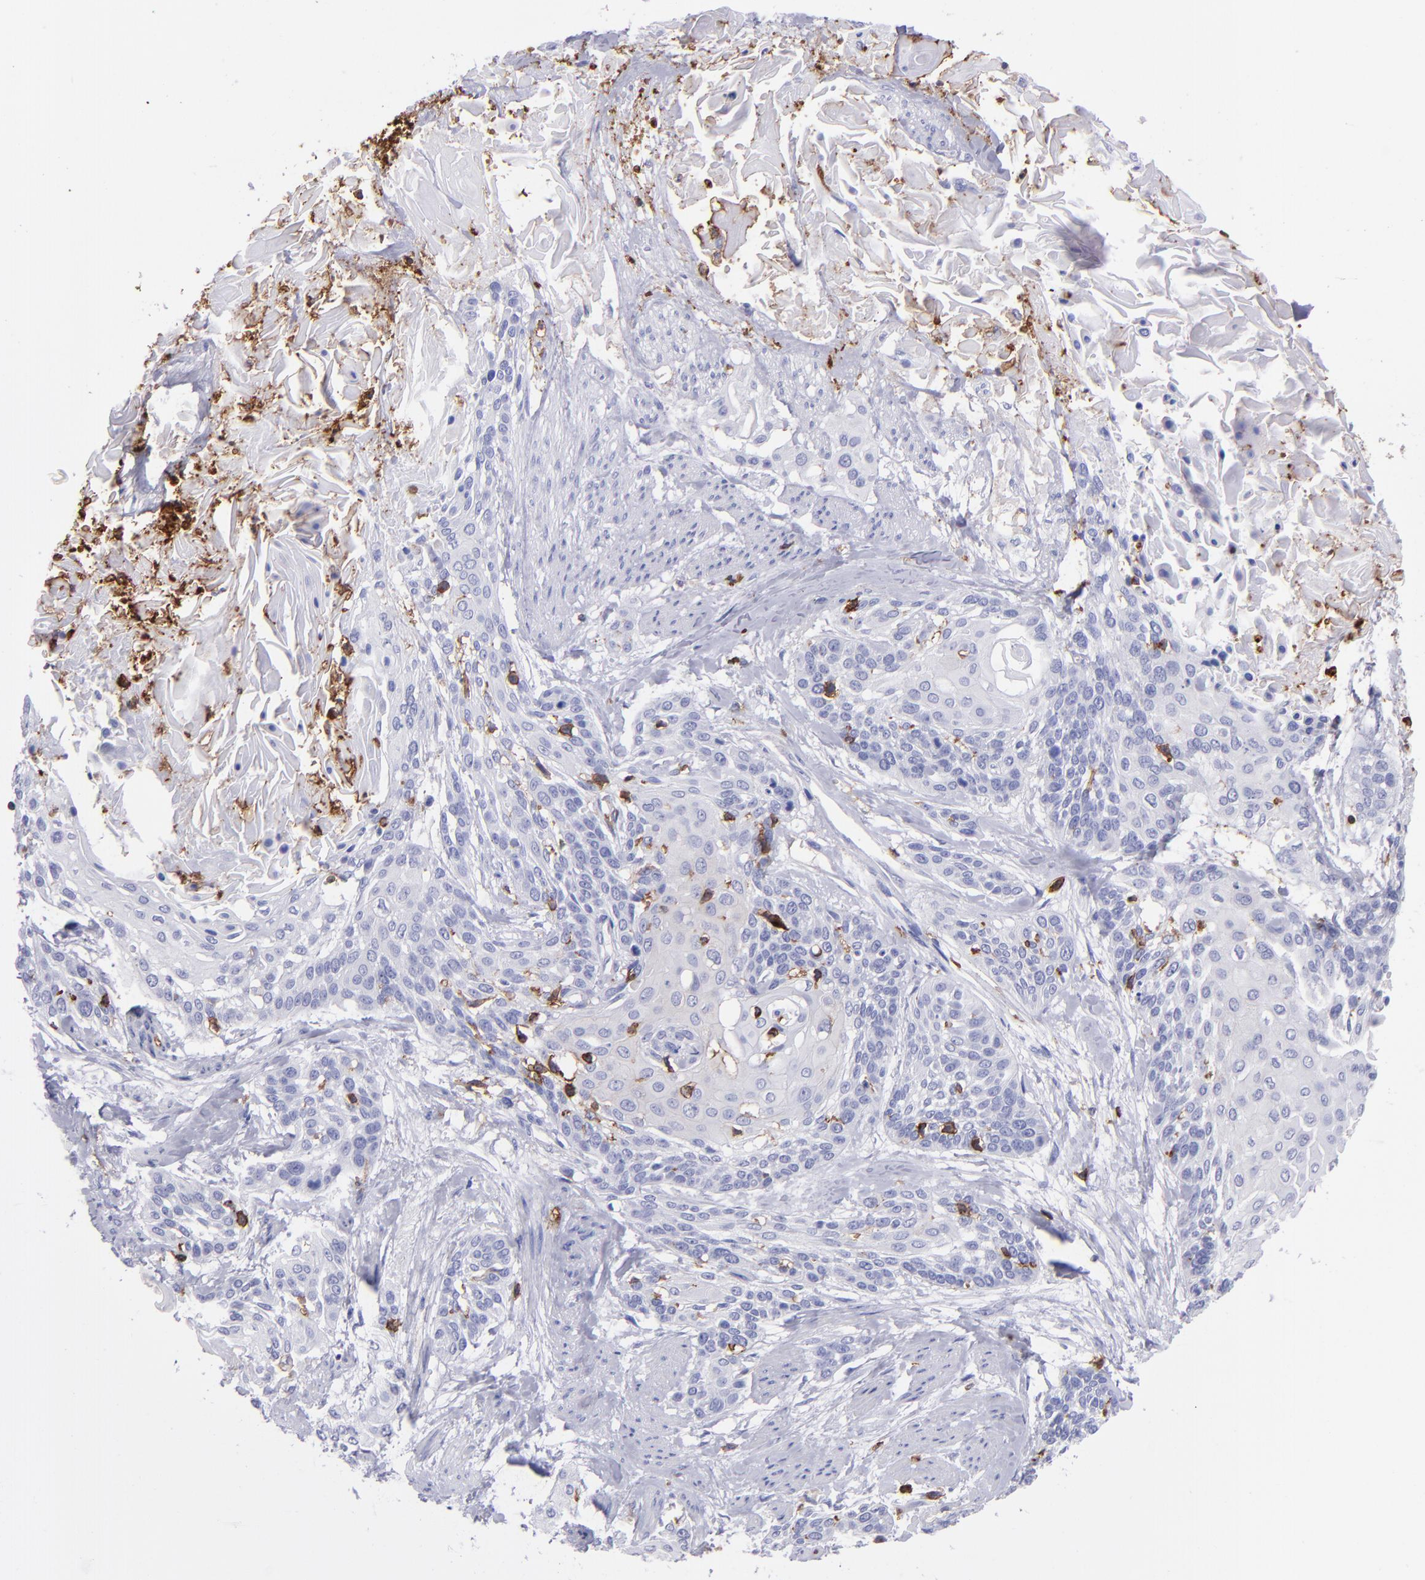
{"staining": {"intensity": "negative", "quantity": "none", "location": "none"}, "tissue": "cervical cancer", "cell_type": "Tumor cells", "image_type": "cancer", "snomed": [{"axis": "morphology", "description": "Squamous cell carcinoma, NOS"}, {"axis": "topography", "description": "Cervix"}], "caption": "Cervical cancer (squamous cell carcinoma) stained for a protein using immunohistochemistry (IHC) displays no expression tumor cells.", "gene": "ICAM3", "patient": {"sex": "female", "age": 57}}